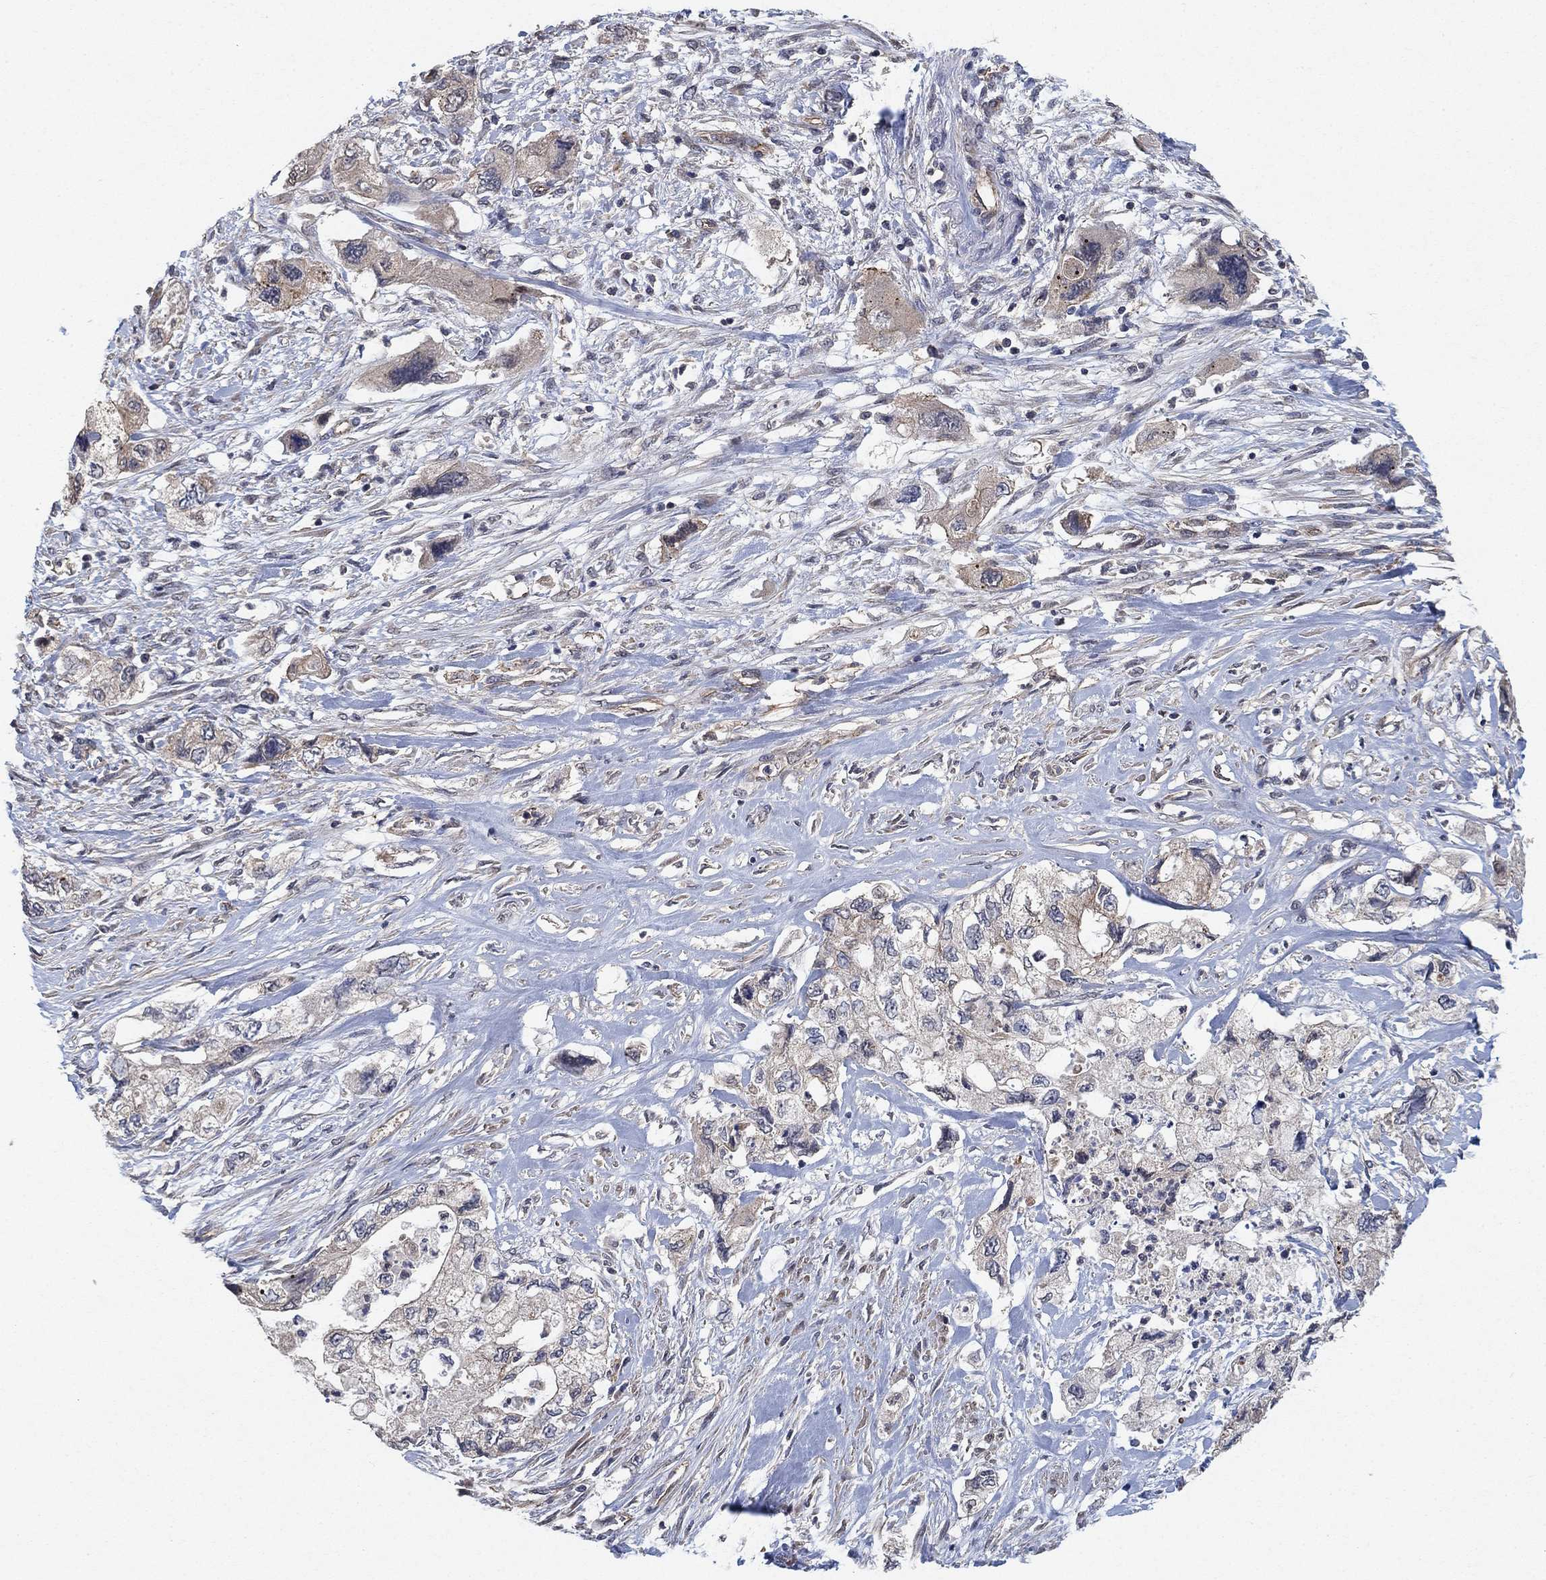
{"staining": {"intensity": "moderate", "quantity": "<25%", "location": "cytoplasmic/membranous"}, "tissue": "pancreatic cancer", "cell_type": "Tumor cells", "image_type": "cancer", "snomed": [{"axis": "morphology", "description": "Adenocarcinoma, NOS"}, {"axis": "topography", "description": "Pancreas"}], "caption": "About <25% of tumor cells in pancreatic cancer (adenocarcinoma) demonstrate moderate cytoplasmic/membranous protein positivity as visualized by brown immunohistochemical staining.", "gene": "MCUR1", "patient": {"sex": "female", "age": 73}}